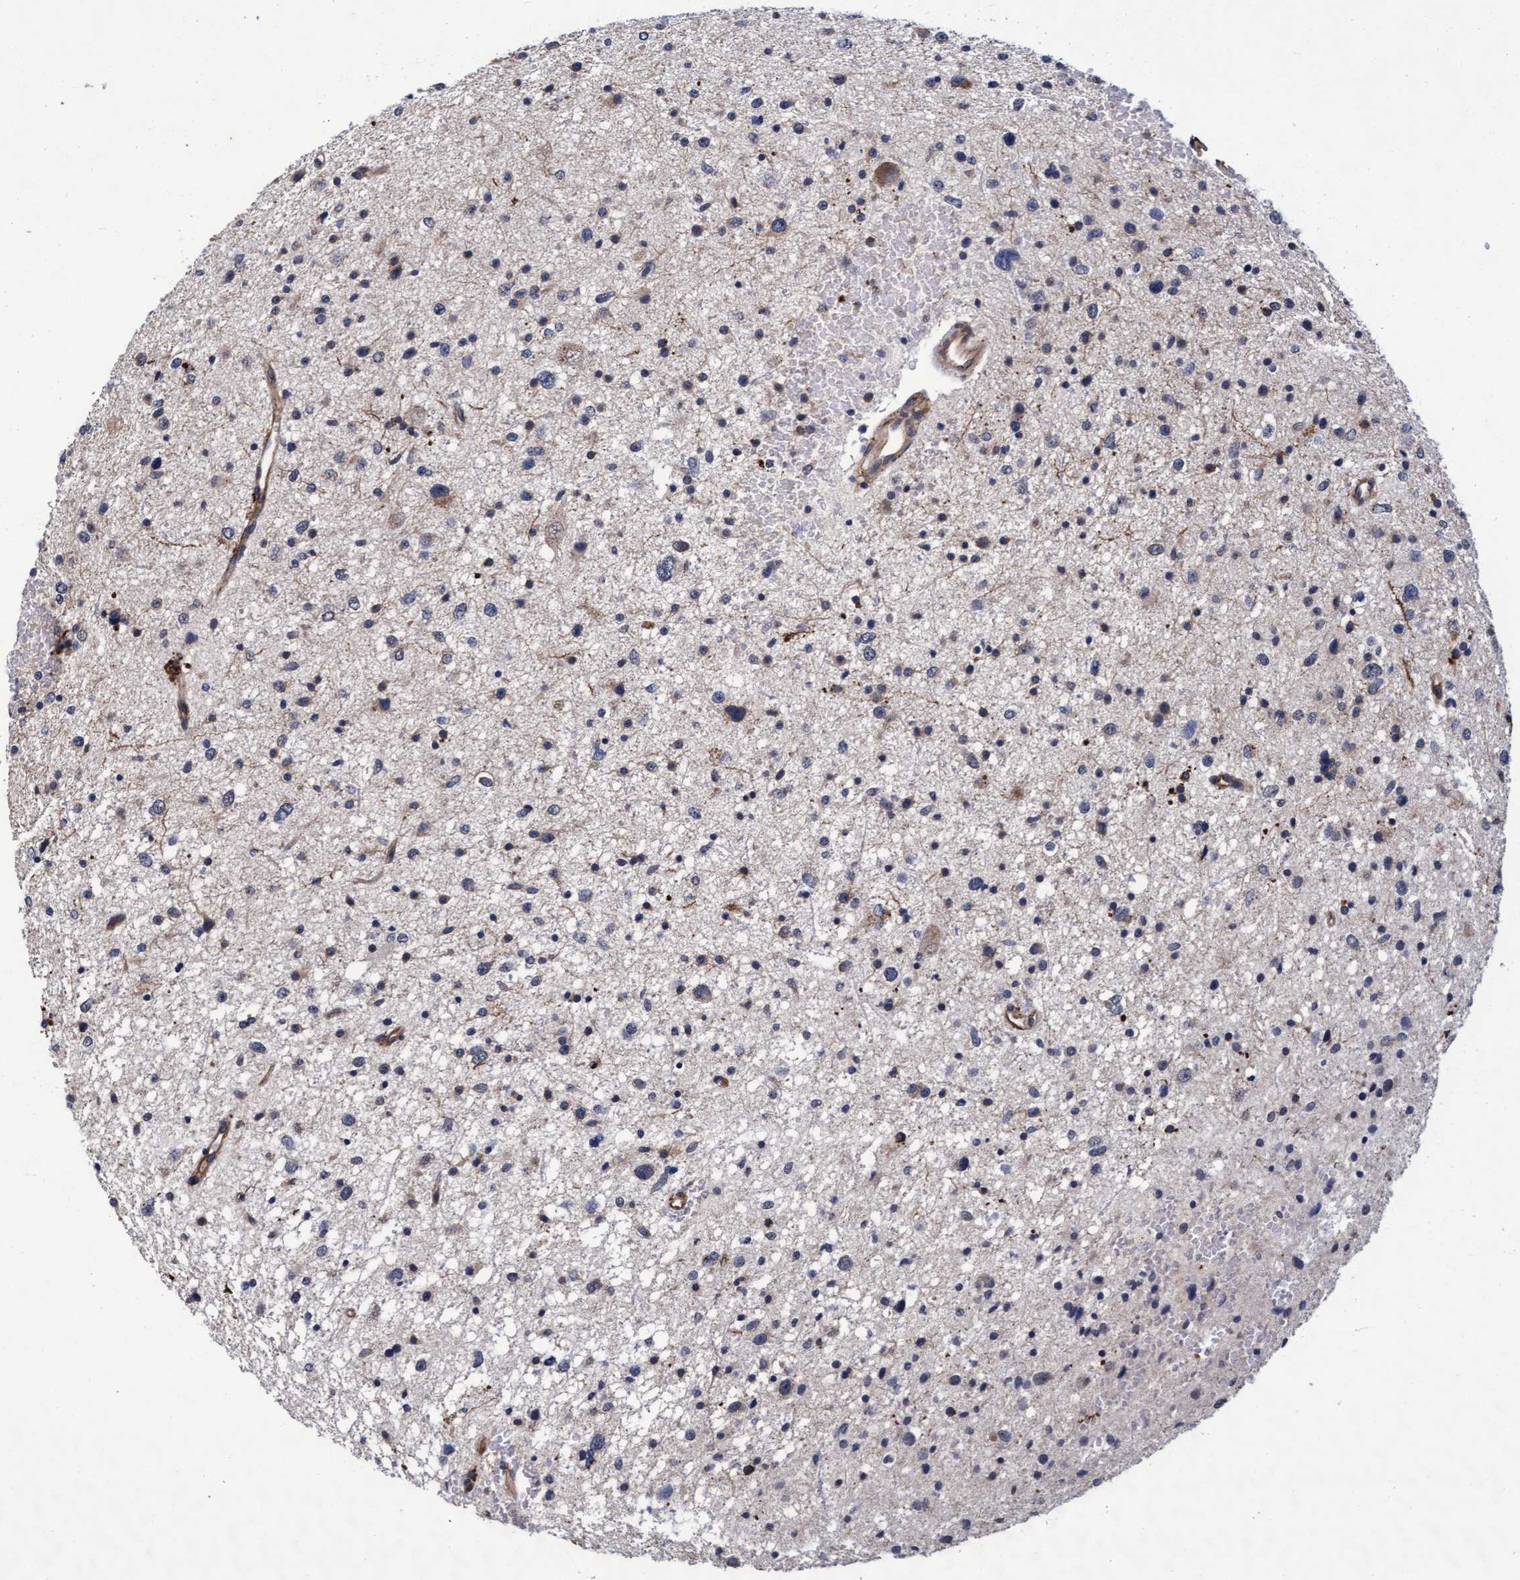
{"staining": {"intensity": "weak", "quantity": "<25%", "location": "cytoplasmic/membranous"}, "tissue": "glioma", "cell_type": "Tumor cells", "image_type": "cancer", "snomed": [{"axis": "morphology", "description": "Glioma, malignant, Low grade"}, {"axis": "topography", "description": "Brain"}], "caption": "A photomicrograph of human glioma is negative for staining in tumor cells. Brightfield microscopy of immunohistochemistry stained with DAB (3,3'-diaminobenzidine) (brown) and hematoxylin (blue), captured at high magnification.", "gene": "CPQ", "patient": {"sex": "female", "age": 37}}